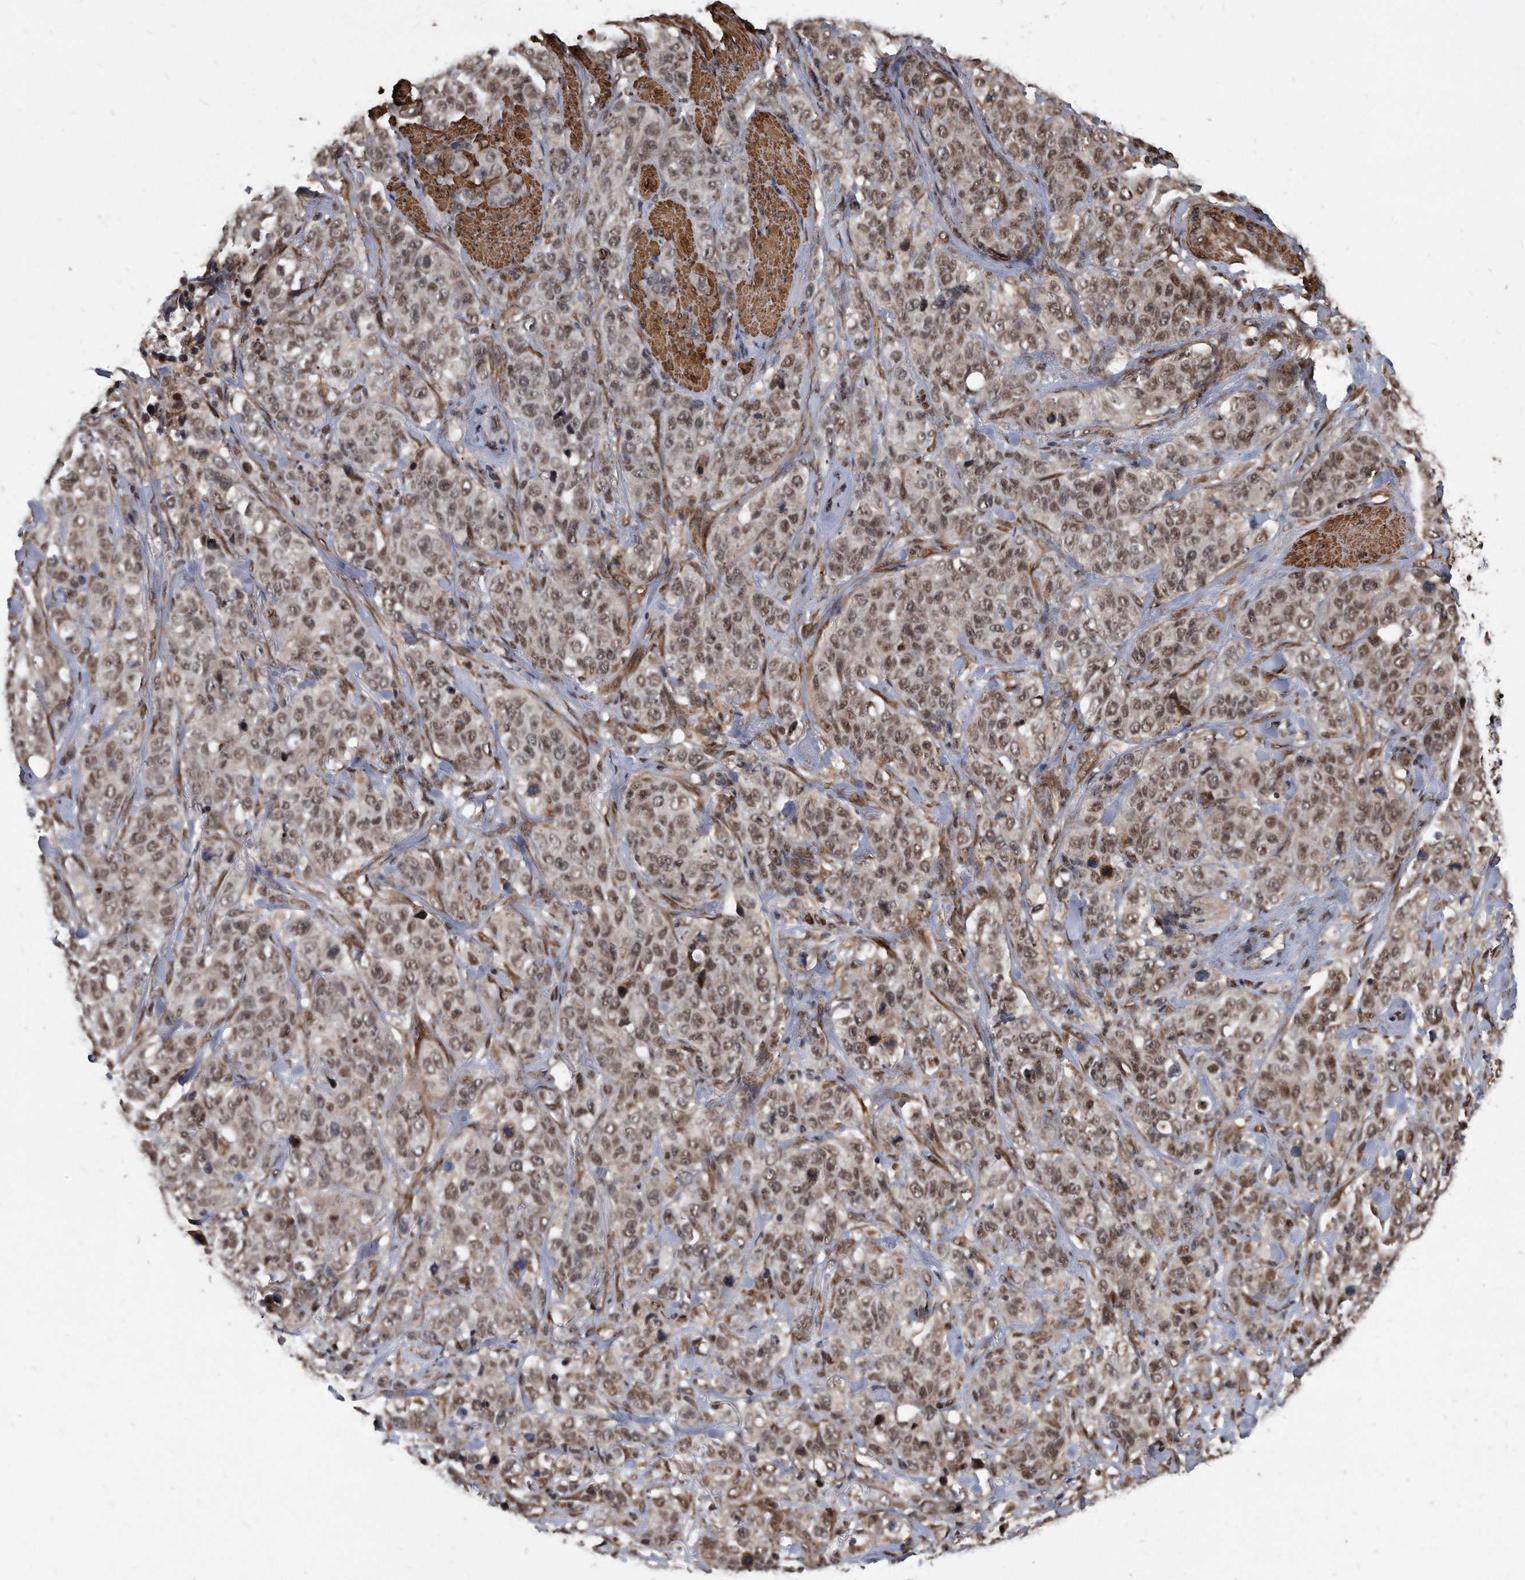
{"staining": {"intensity": "moderate", "quantity": ">75%", "location": "nuclear"}, "tissue": "stomach cancer", "cell_type": "Tumor cells", "image_type": "cancer", "snomed": [{"axis": "morphology", "description": "Adenocarcinoma, NOS"}, {"axis": "topography", "description": "Stomach"}], "caption": "Immunohistochemistry micrograph of neoplastic tissue: stomach cancer stained using immunohistochemistry (IHC) exhibits medium levels of moderate protein expression localized specifically in the nuclear of tumor cells, appearing as a nuclear brown color.", "gene": "DUSP22", "patient": {"sex": "male", "age": 48}}